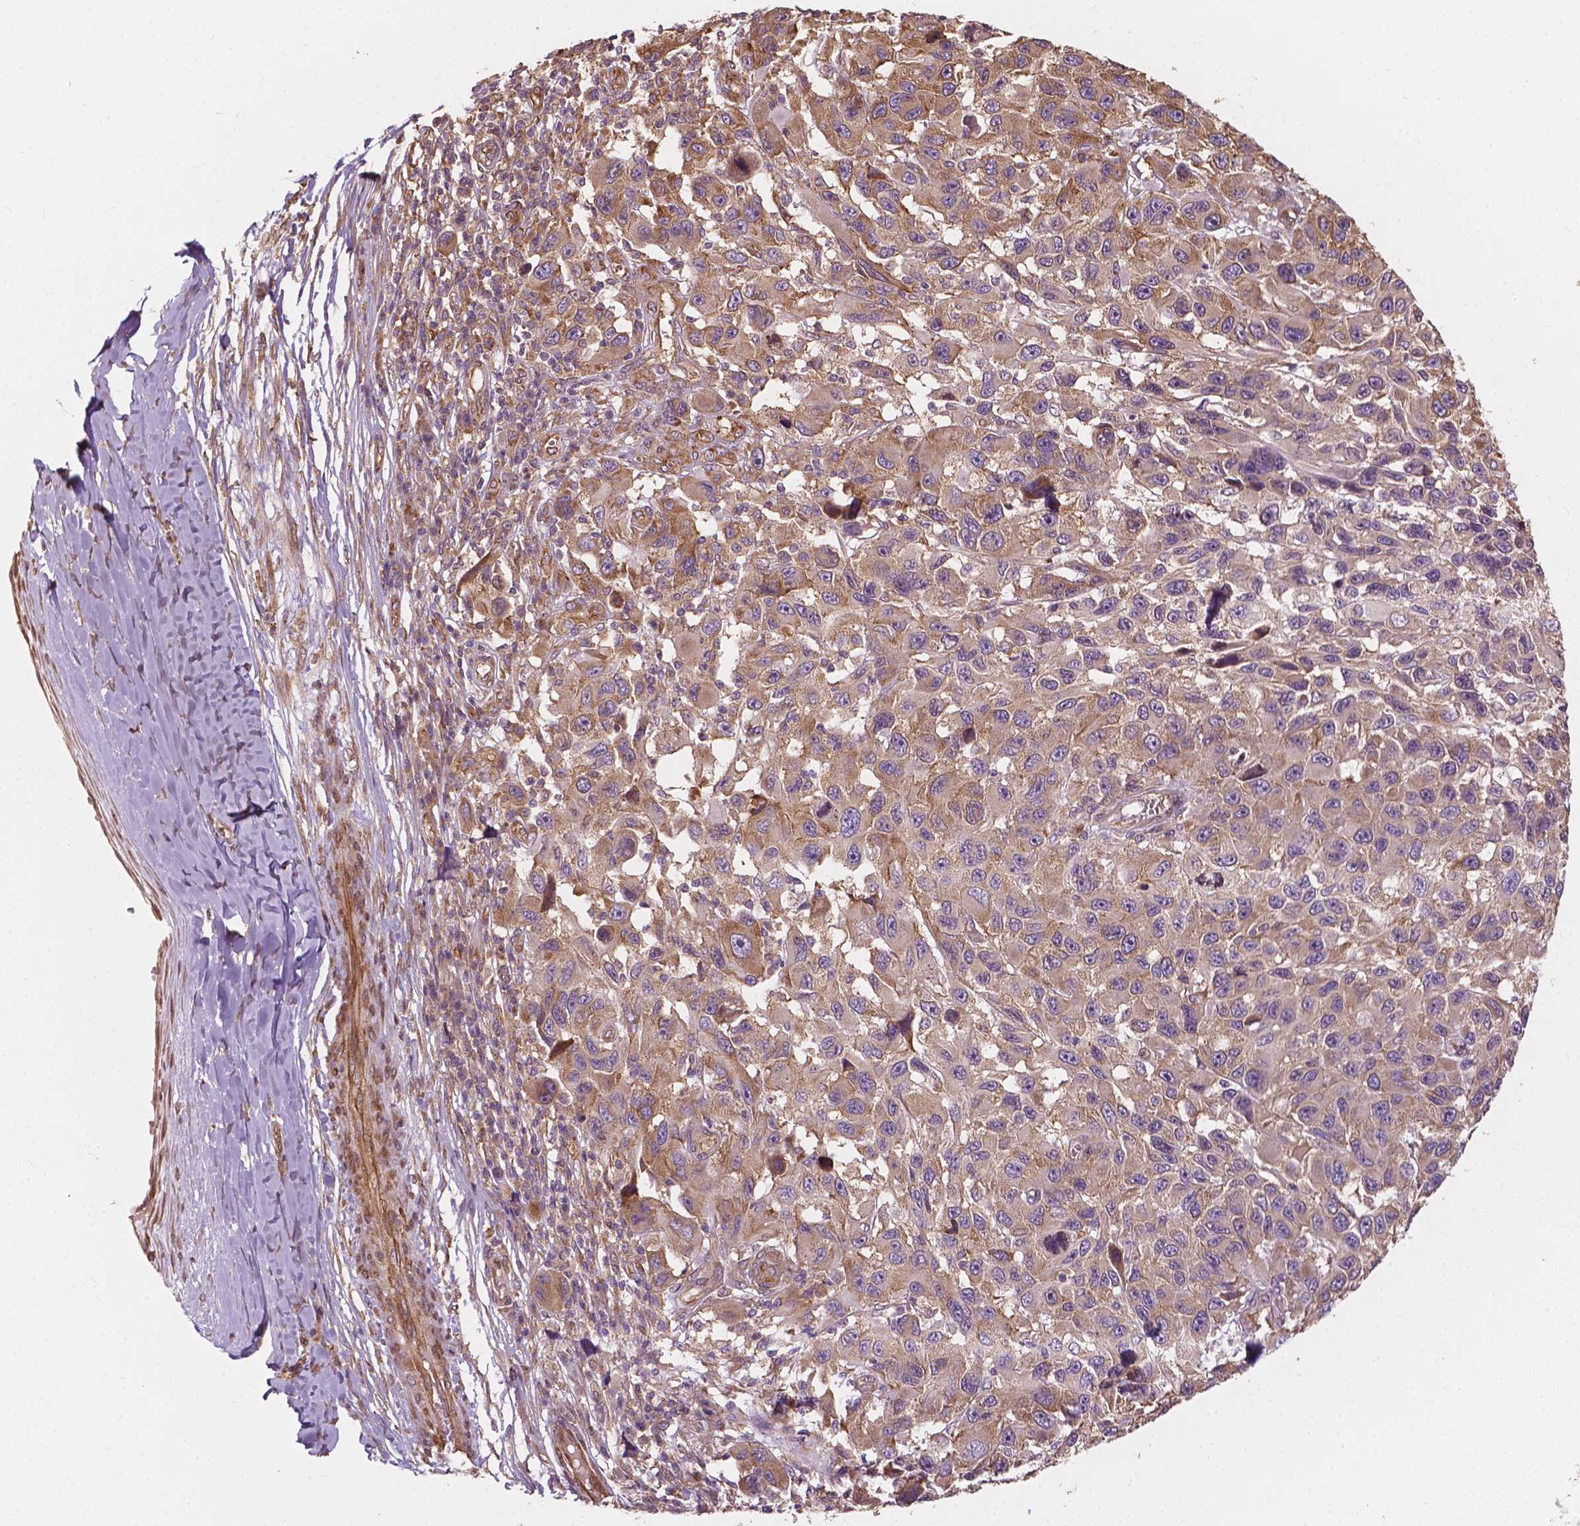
{"staining": {"intensity": "moderate", "quantity": ">75%", "location": "cytoplasmic/membranous"}, "tissue": "melanoma", "cell_type": "Tumor cells", "image_type": "cancer", "snomed": [{"axis": "morphology", "description": "Malignant melanoma, NOS"}, {"axis": "topography", "description": "Skin"}], "caption": "Melanoma tissue demonstrates moderate cytoplasmic/membranous expression in approximately >75% of tumor cells", "gene": "G3BP1", "patient": {"sex": "male", "age": 53}}